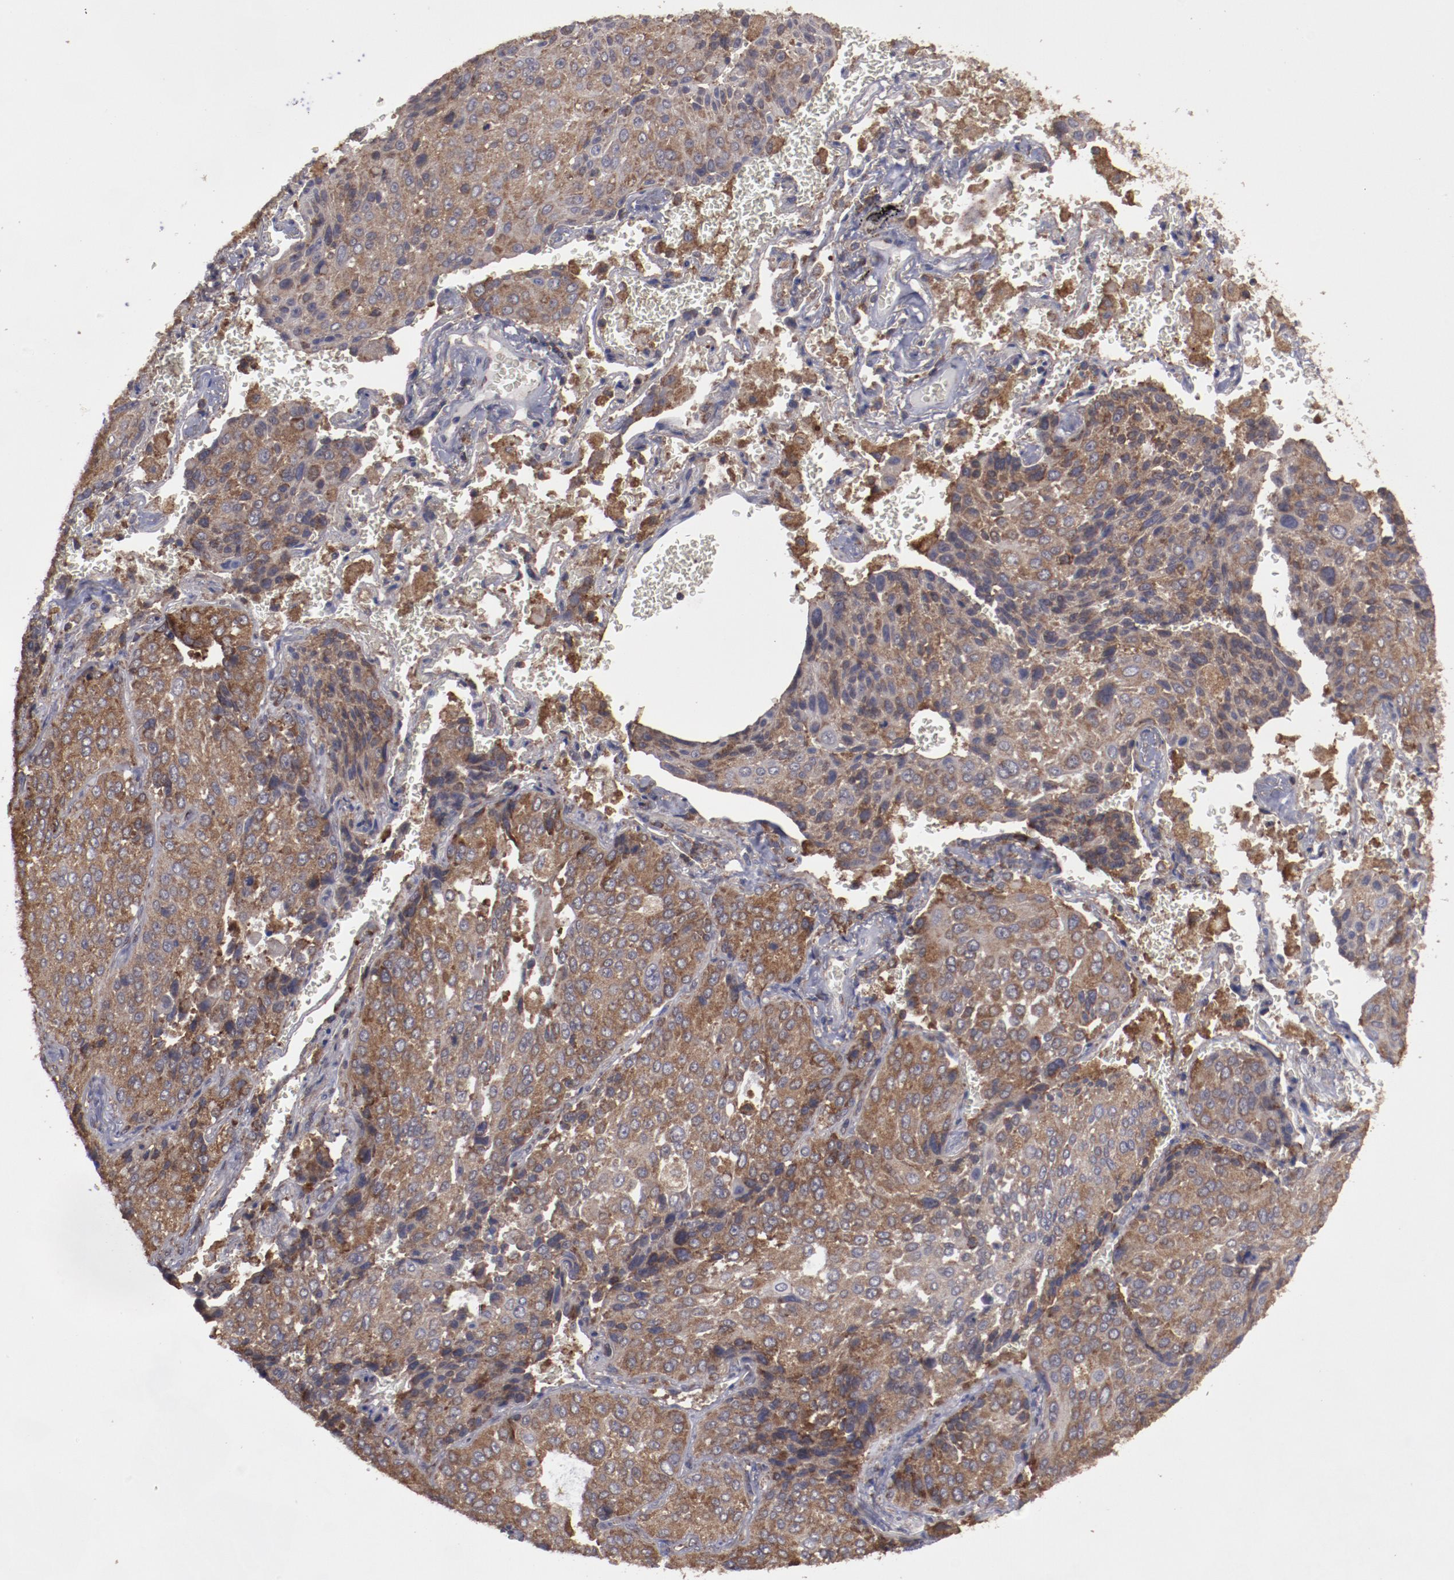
{"staining": {"intensity": "moderate", "quantity": ">75%", "location": "cytoplasmic/membranous"}, "tissue": "lung cancer", "cell_type": "Tumor cells", "image_type": "cancer", "snomed": [{"axis": "morphology", "description": "Squamous cell carcinoma, NOS"}, {"axis": "topography", "description": "Lung"}], "caption": "A medium amount of moderate cytoplasmic/membranous expression is appreciated in approximately >75% of tumor cells in lung cancer tissue.", "gene": "RPS4Y1", "patient": {"sex": "male", "age": 54}}